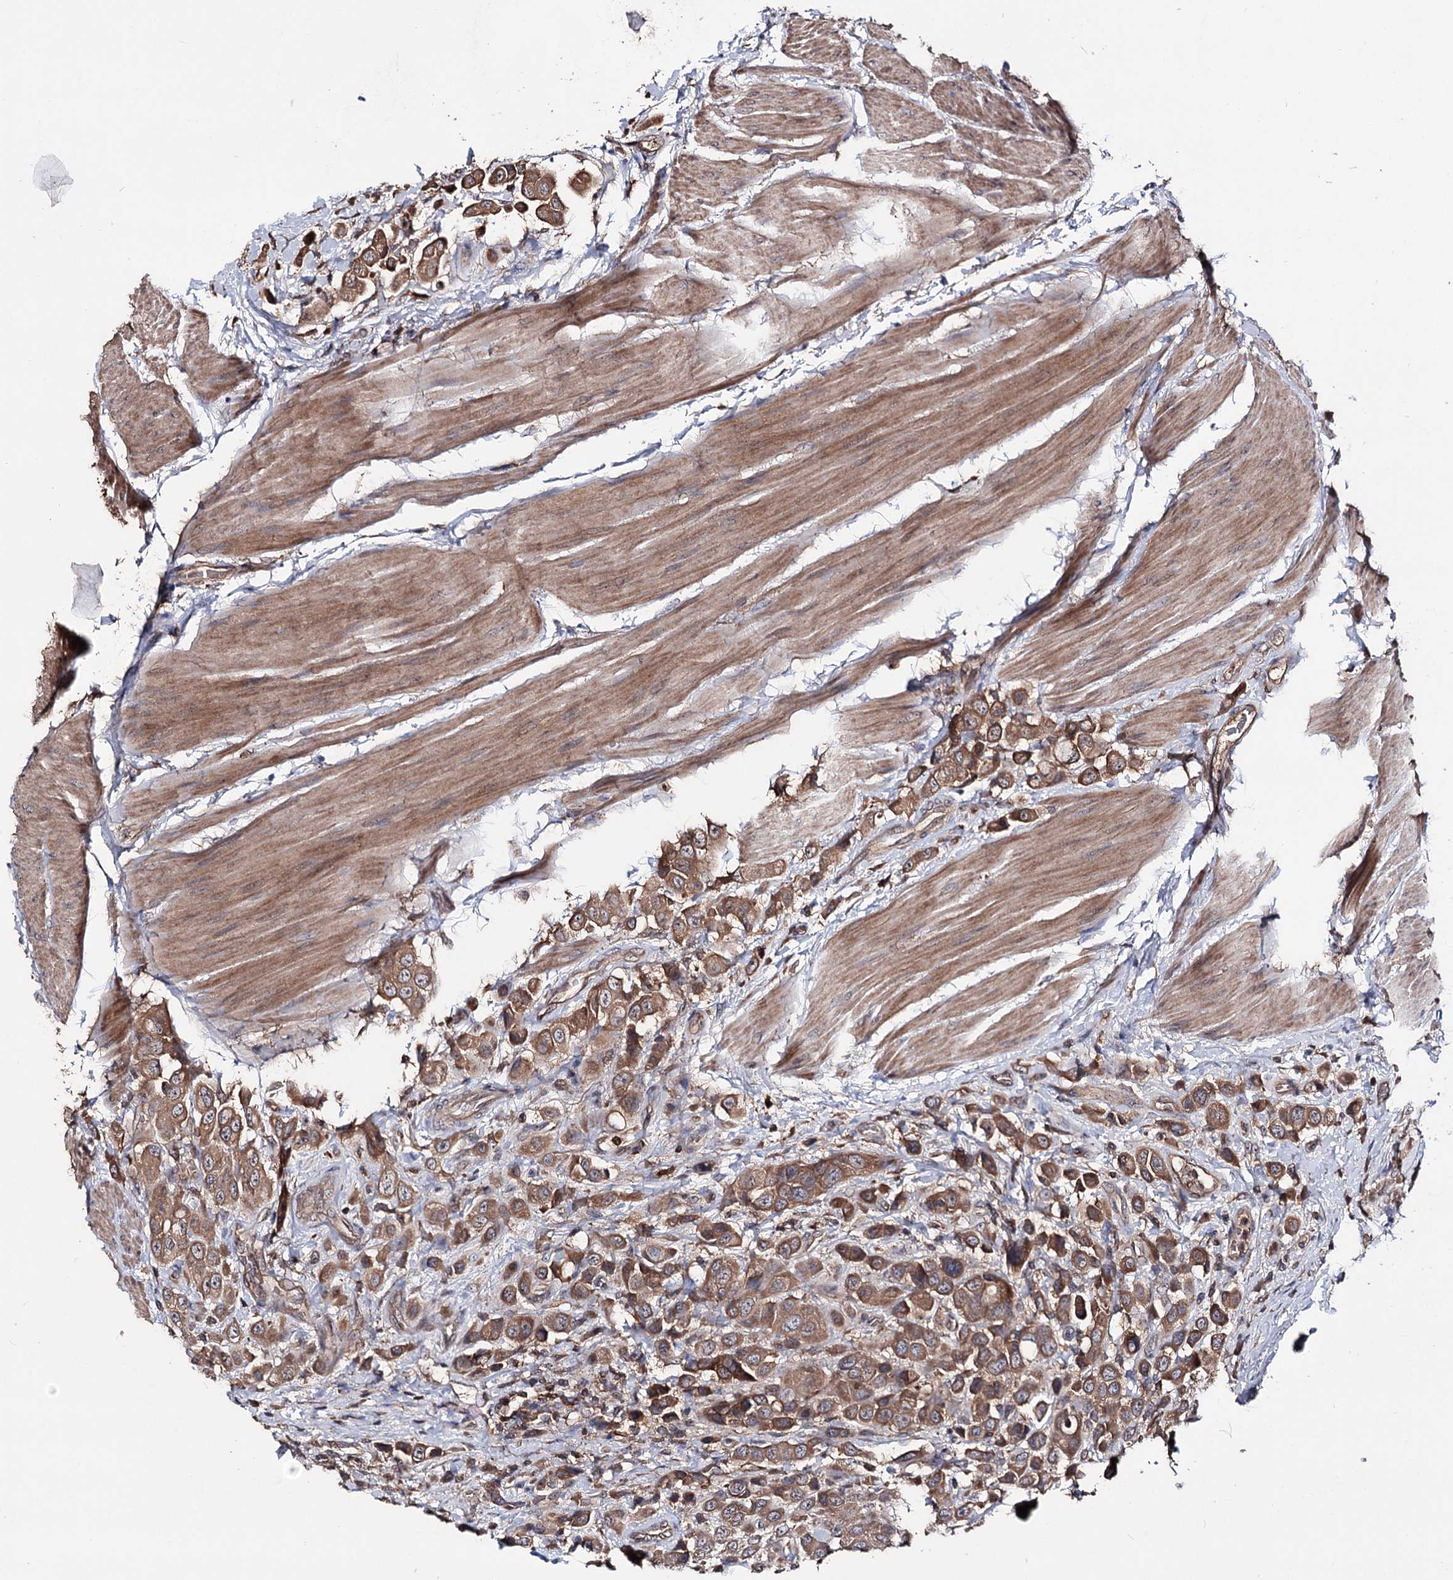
{"staining": {"intensity": "moderate", "quantity": ">75%", "location": "cytoplasmic/membranous"}, "tissue": "urothelial cancer", "cell_type": "Tumor cells", "image_type": "cancer", "snomed": [{"axis": "morphology", "description": "Urothelial carcinoma, High grade"}, {"axis": "topography", "description": "Urinary bladder"}], "caption": "A micrograph of human urothelial cancer stained for a protein demonstrates moderate cytoplasmic/membranous brown staining in tumor cells. (Stains: DAB (3,3'-diaminobenzidine) in brown, nuclei in blue, Microscopy: brightfield microscopy at high magnification).", "gene": "FAM53B", "patient": {"sex": "male", "age": 50}}